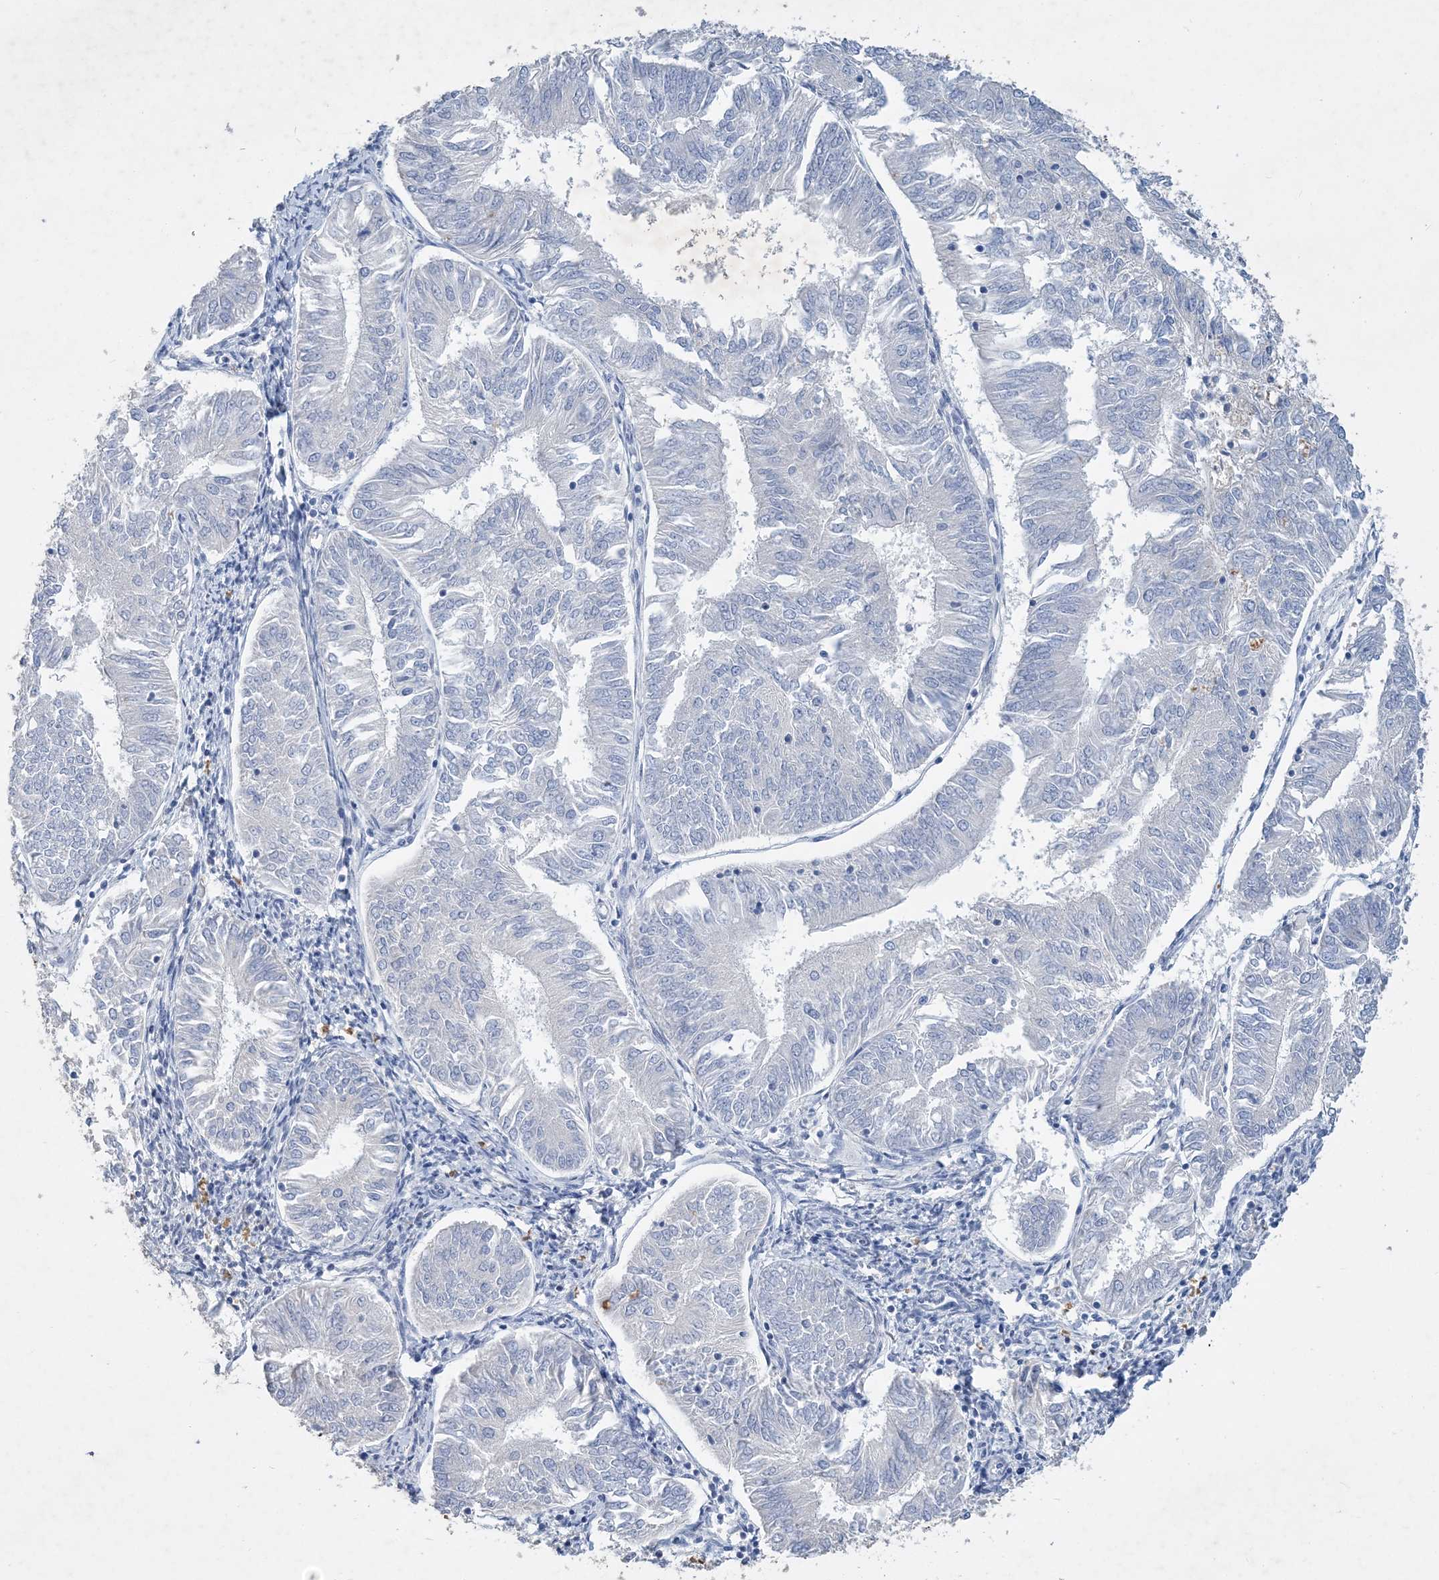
{"staining": {"intensity": "negative", "quantity": "none", "location": "none"}, "tissue": "endometrial cancer", "cell_type": "Tumor cells", "image_type": "cancer", "snomed": [{"axis": "morphology", "description": "Adenocarcinoma, NOS"}, {"axis": "topography", "description": "Endometrium"}], "caption": "Immunohistochemical staining of human endometrial cancer (adenocarcinoma) exhibits no significant positivity in tumor cells.", "gene": "COPS8", "patient": {"sex": "female", "age": 58}}